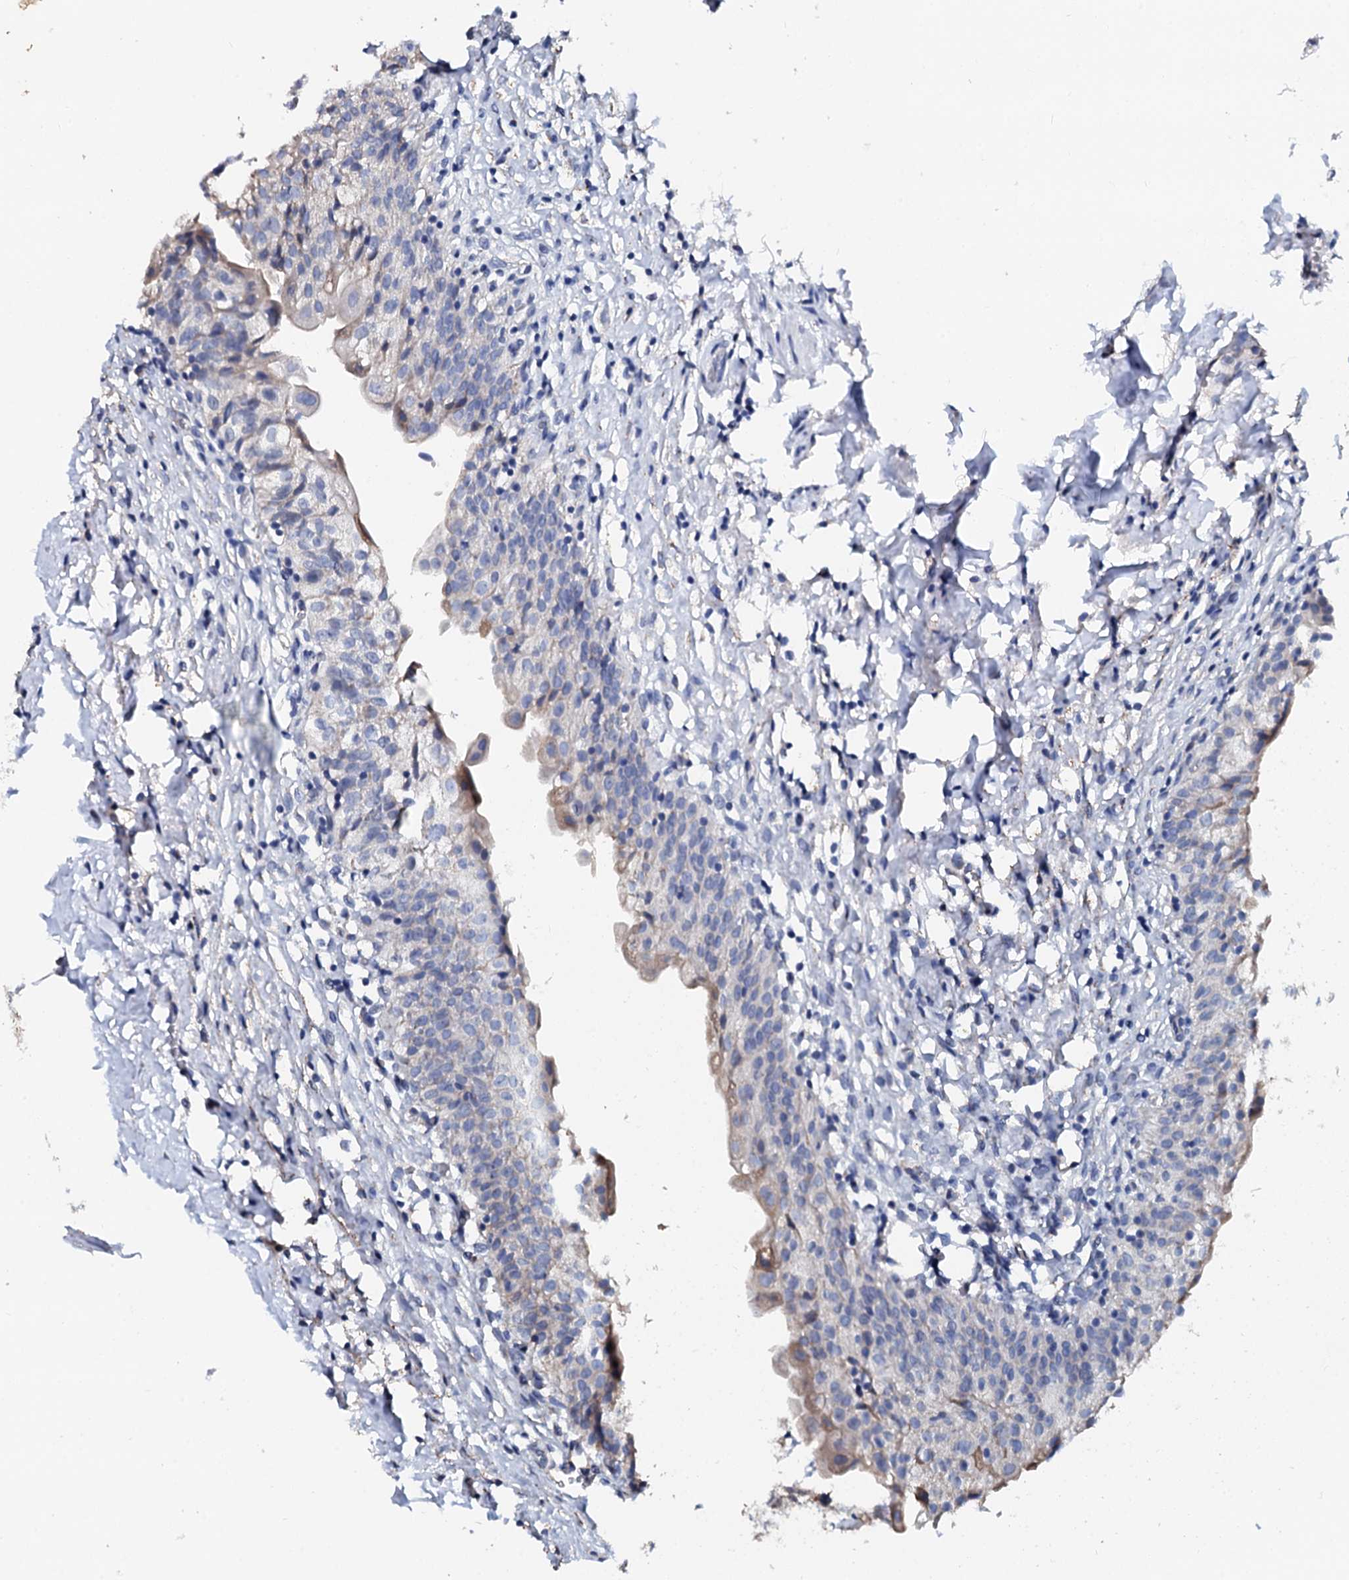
{"staining": {"intensity": "weak", "quantity": "<25%", "location": "cytoplasmic/membranous"}, "tissue": "urinary bladder", "cell_type": "Urothelial cells", "image_type": "normal", "snomed": [{"axis": "morphology", "description": "Normal tissue, NOS"}, {"axis": "topography", "description": "Urinary bladder"}], "caption": "There is no significant expression in urothelial cells of urinary bladder. Brightfield microscopy of IHC stained with DAB (brown) and hematoxylin (blue), captured at high magnification.", "gene": "AKAP3", "patient": {"sex": "male", "age": 55}}